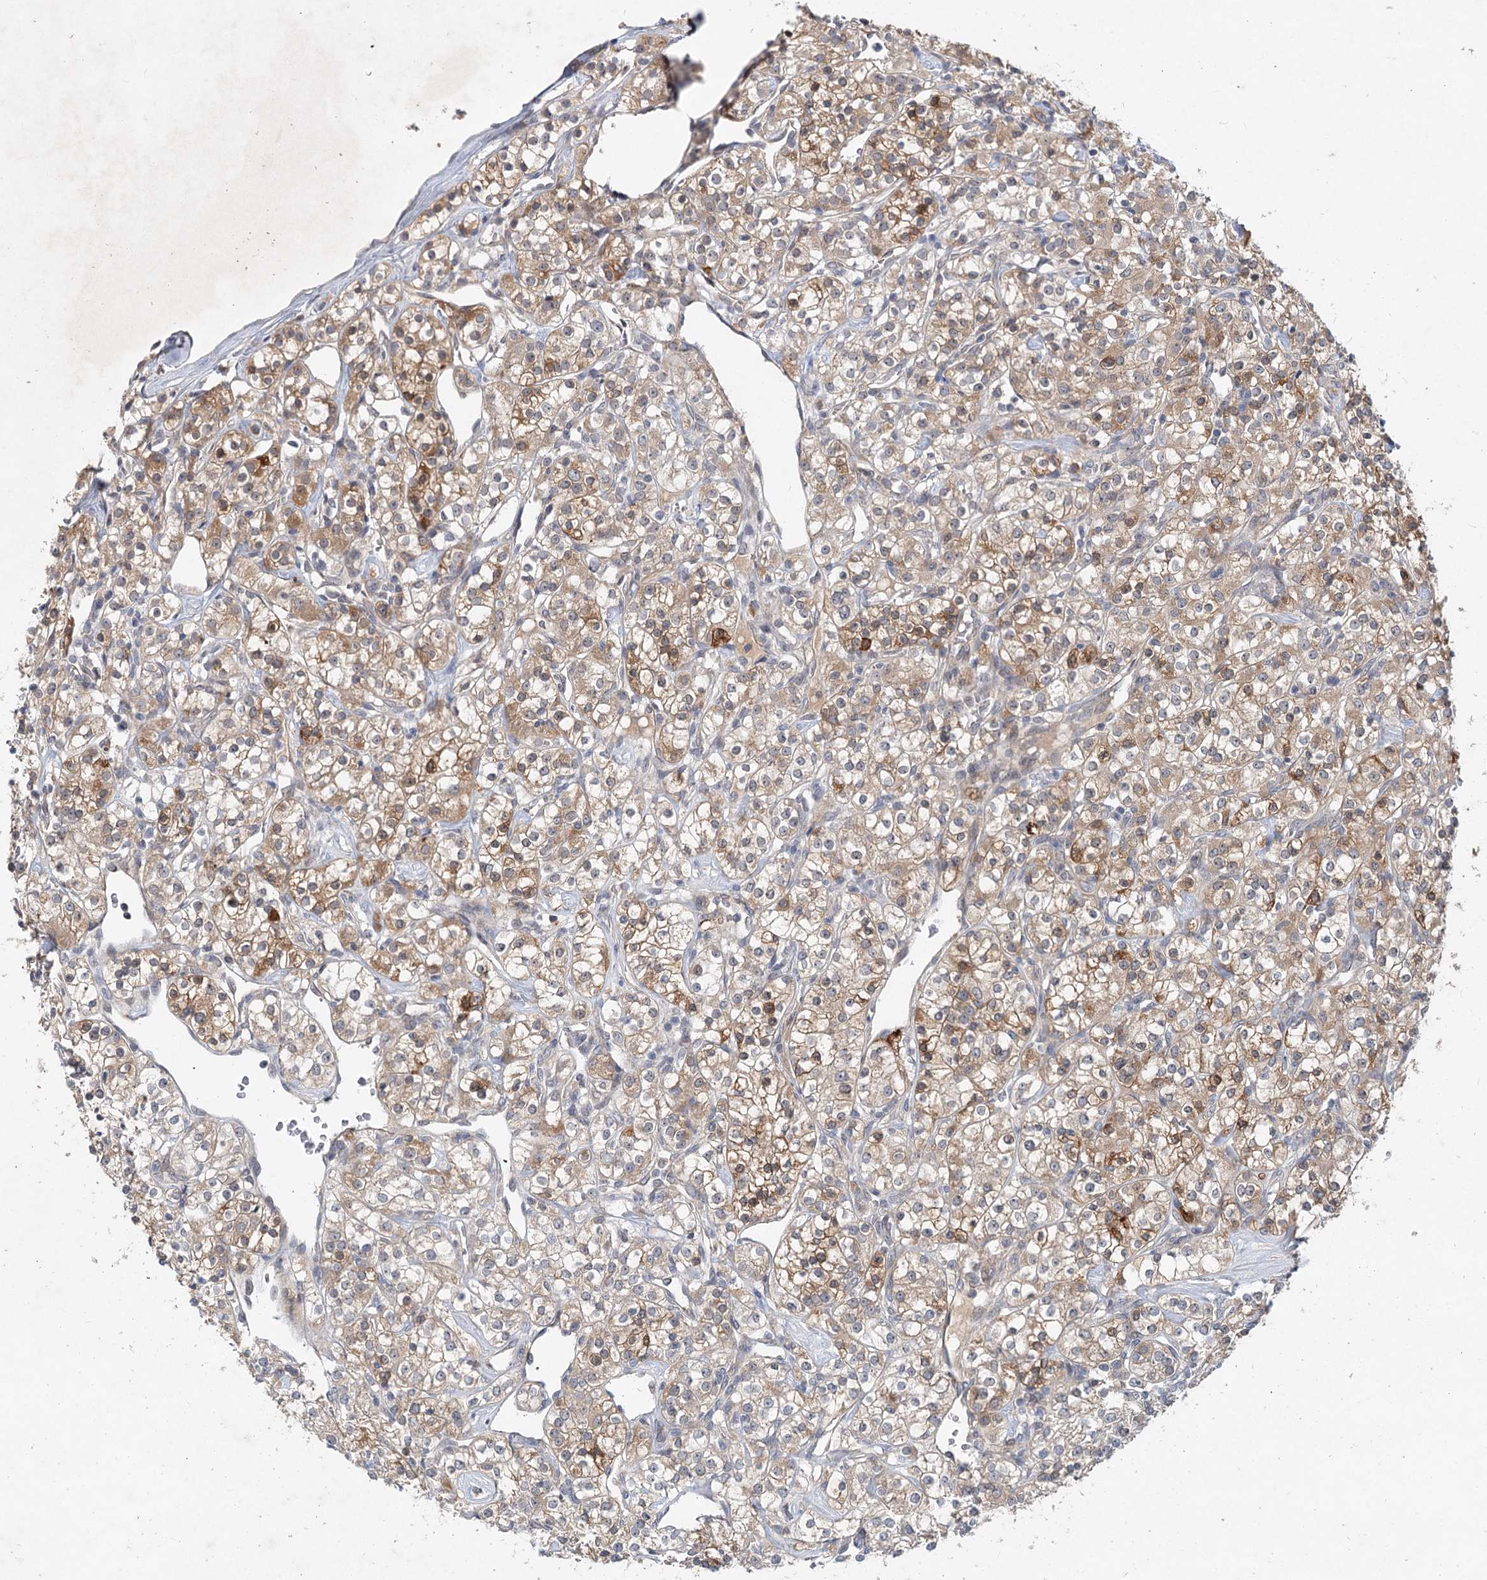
{"staining": {"intensity": "moderate", "quantity": ">75%", "location": "cytoplasmic/membranous"}, "tissue": "renal cancer", "cell_type": "Tumor cells", "image_type": "cancer", "snomed": [{"axis": "morphology", "description": "Adenocarcinoma, NOS"}, {"axis": "topography", "description": "Kidney"}], "caption": "This is an image of immunohistochemistry staining of adenocarcinoma (renal), which shows moderate expression in the cytoplasmic/membranous of tumor cells.", "gene": "AP3B1", "patient": {"sex": "male", "age": 77}}